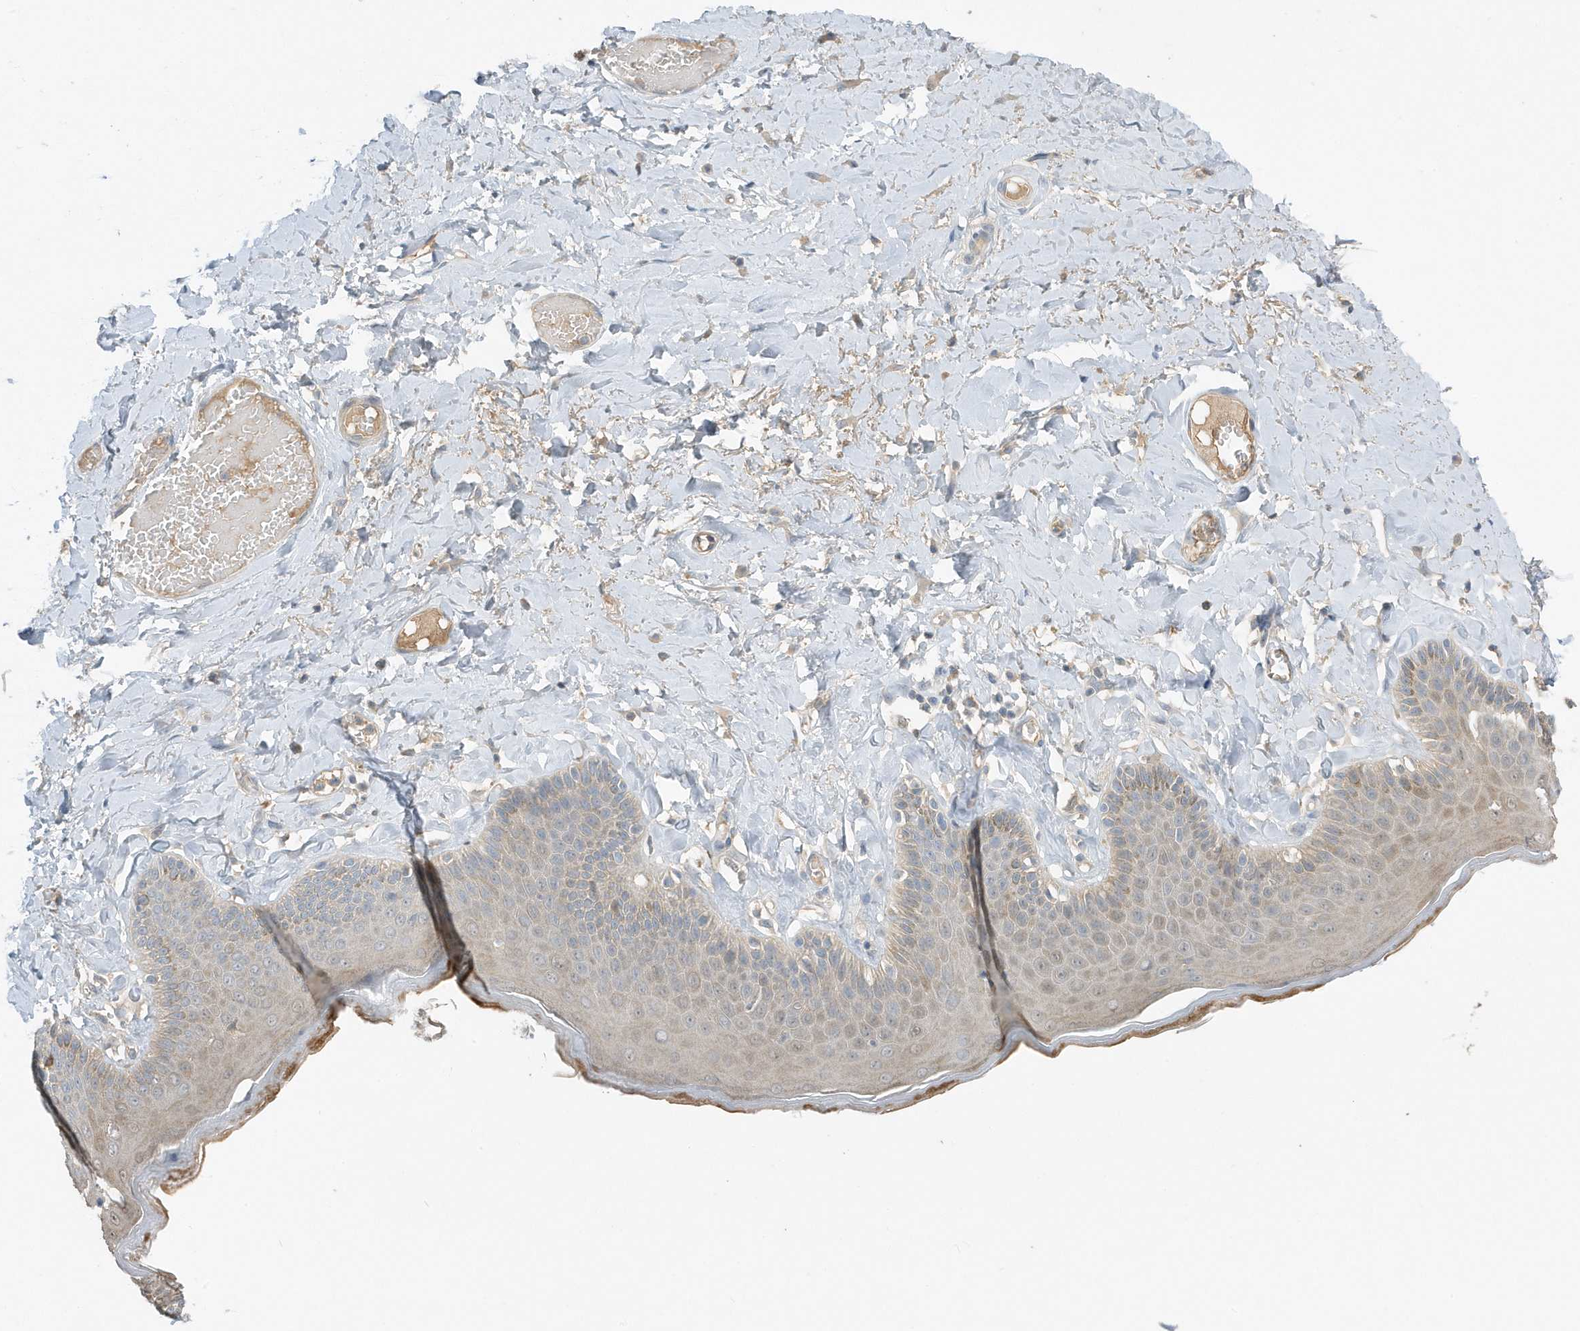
{"staining": {"intensity": "moderate", "quantity": "<25%", "location": "cytoplasmic/membranous"}, "tissue": "skin", "cell_type": "Epidermal cells", "image_type": "normal", "snomed": [{"axis": "morphology", "description": "Normal tissue, NOS"}, {"axis": "topography", "description": "Anal"}], "caption": "A low amount of moderate cytoplasmic/membranous positivity is seen in approximately <25% of epidermal cells in unremarkable skin. (DAB = brown stain, brightfield microscopy at high magnification).", "gene": "USP53", "patient": {"sex": "male", "age": 69}}